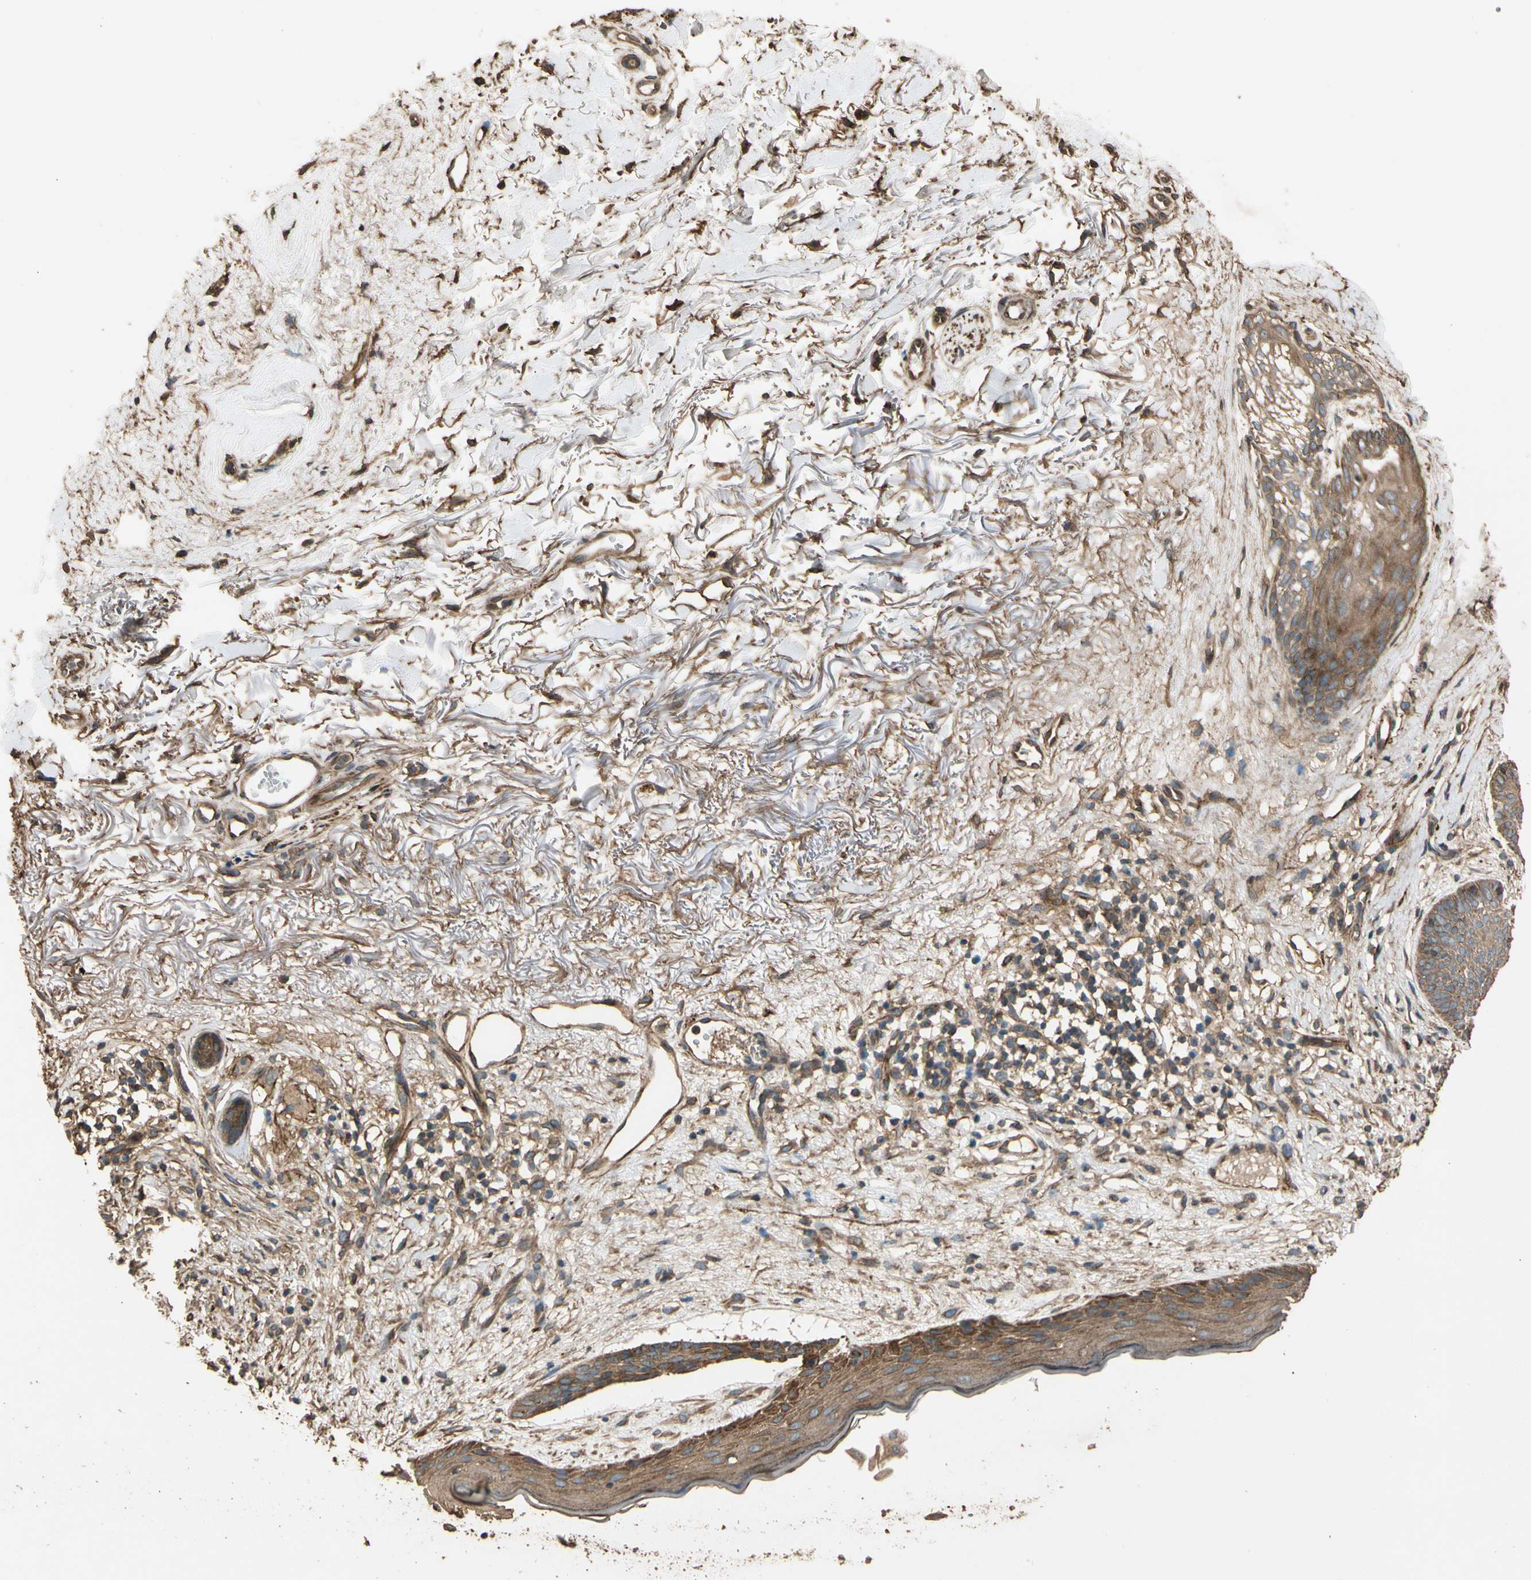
{"staining": {"intensity": "moderate", "quantity": ">75%", "location": "cytoplasmic/membranous"}, "tissue": "skin cancer", "cell_type": "Tumor cells", "image_type": "cancer", "snomed": [{"axis": "morphology", "description": "Normal tissue, NOS"}, {"axis": "morphology", "description": "Basal cell carcinoma"}, {"axis": "topography", "description": "Skin"}], "caption": "Approximately >75% of tumor cells in human skin cancer demonstrate moderate cytoplasmic/membranous protein expression as visualized by brown immunohistochemical staining.", "gene": "MGRN1", "patient": {"sex": "female", "age": 70}}